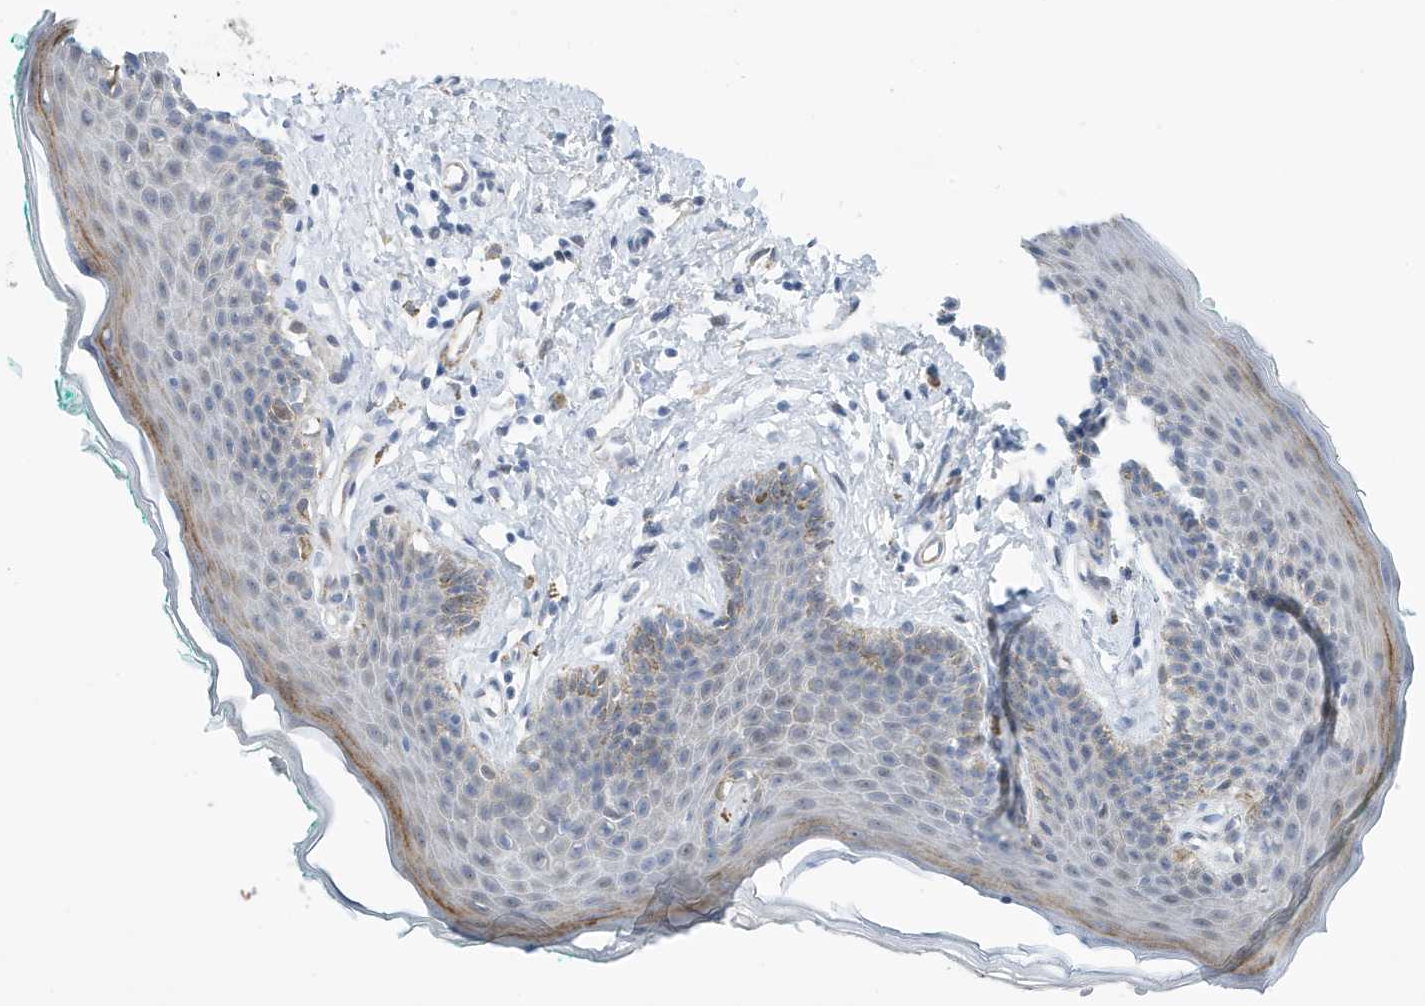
{"staining": {"intensity": "strong", "quantity": "<25%", "location": "cytoplasmic/membranous"}, "tissue": "skin", "cell_type": "Epidermal cells", "image_type": "normal", "snomed": [{"axis": "morphology", "description": "Normal tissue, NOS"}, {"axis": "topography", "description": "Vulva"}], "caption": "The immunohistochemical stain shows strong cytoplasmic/membranous expression in epidermal cells of benign skin.", "gene": "SEMA3F", "patient": {"sex": "female", "age": 66}}